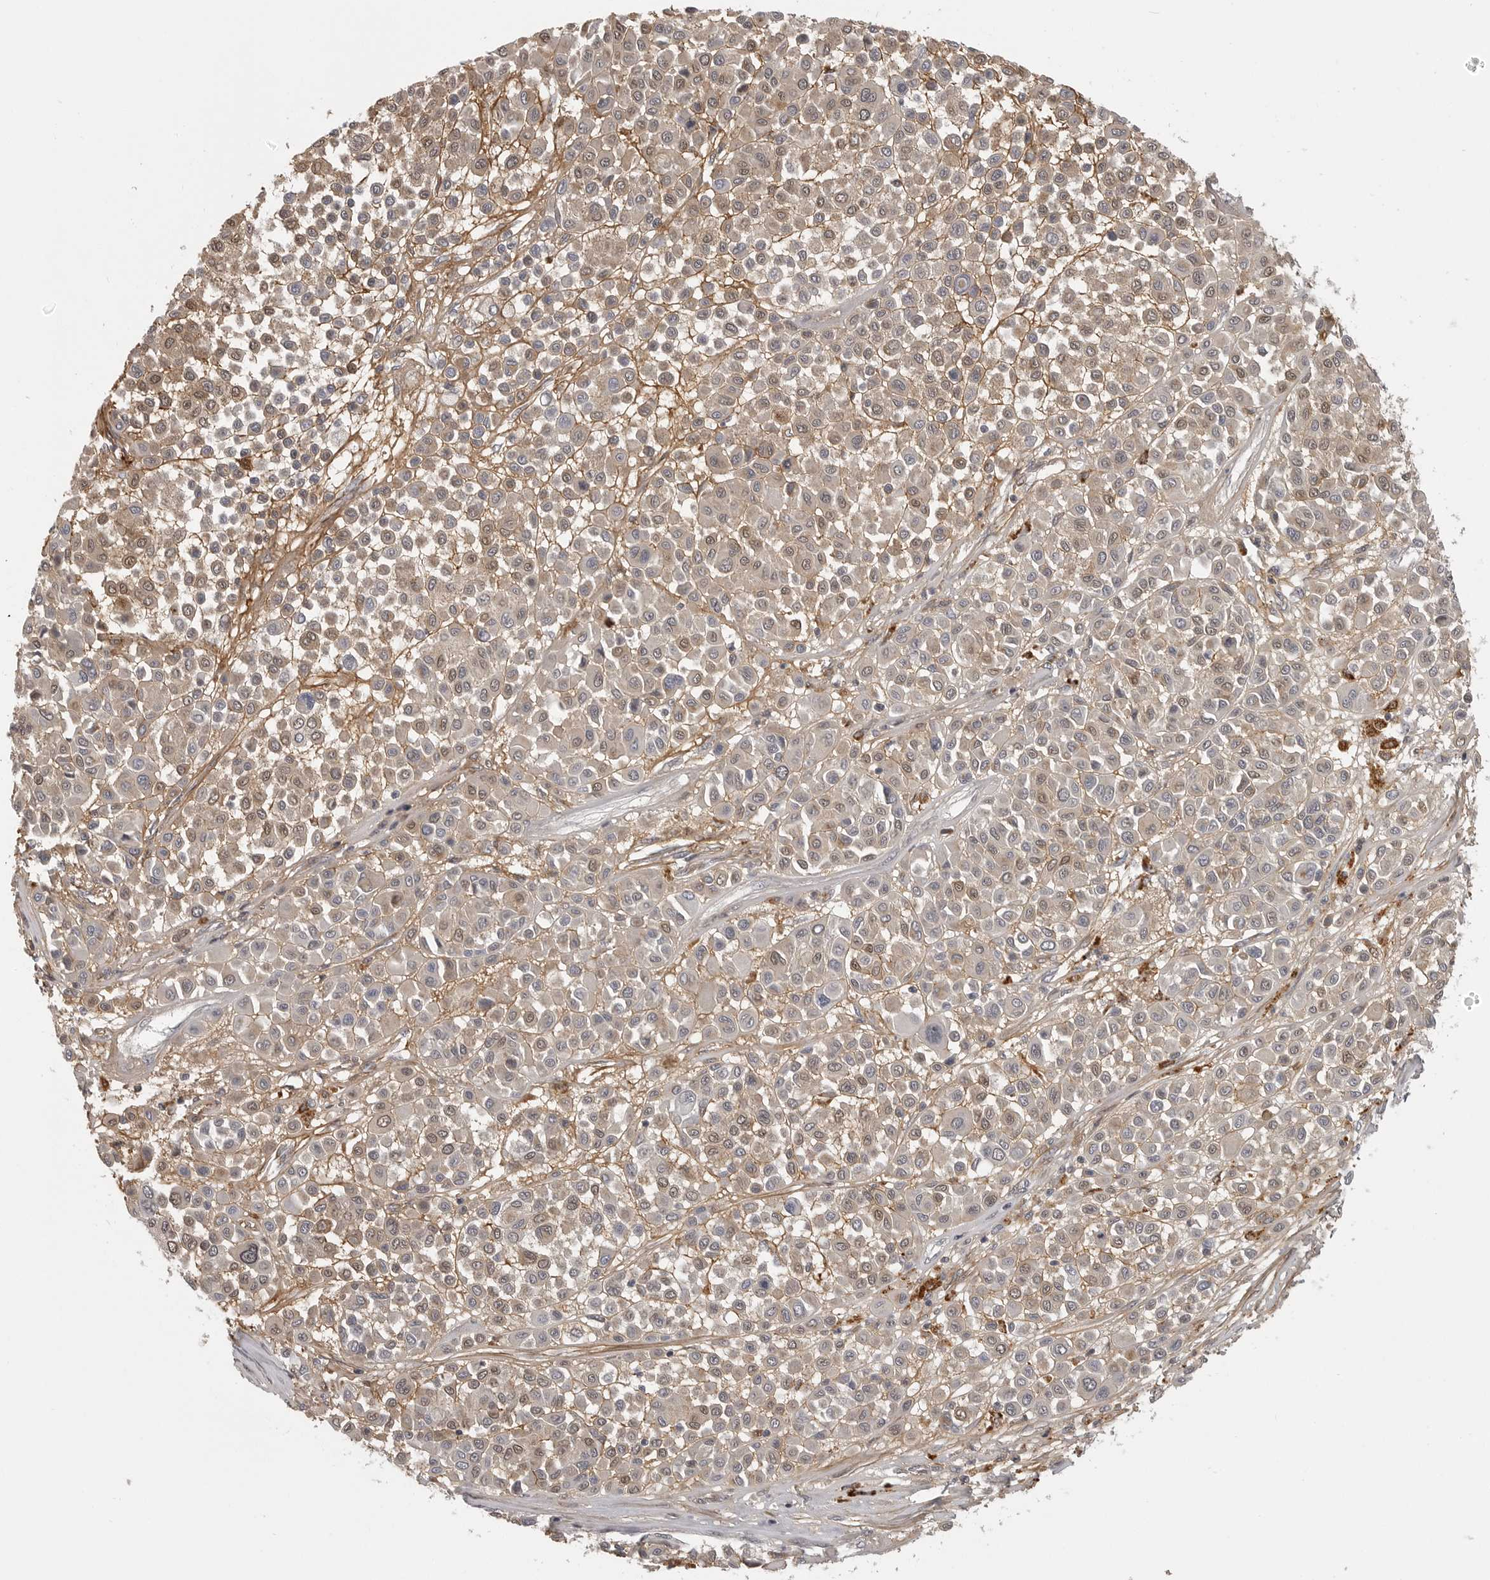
{"staining": {"intensity": "weak", "quantity": "25%-75%", "location": "cytoplasmic/membranous,nuclear"}, "tissue": "melanoma", "cell_type": "Tumor cells", "image_type": "cancer", "snomed": [{"axis": "morphology", "description": "Malignant melanoma, Metastatic site"}, {"axis": "topography", "description": "Soft tissue"}], "caption": "The histopathology image exhibits staining of melanoma, revealing weak cytoplasmic/membranous and nuclear protein staining (brown color) within tumor cells.", "gene": "UROD", "patient": {"sex": "male", "age": 41}}